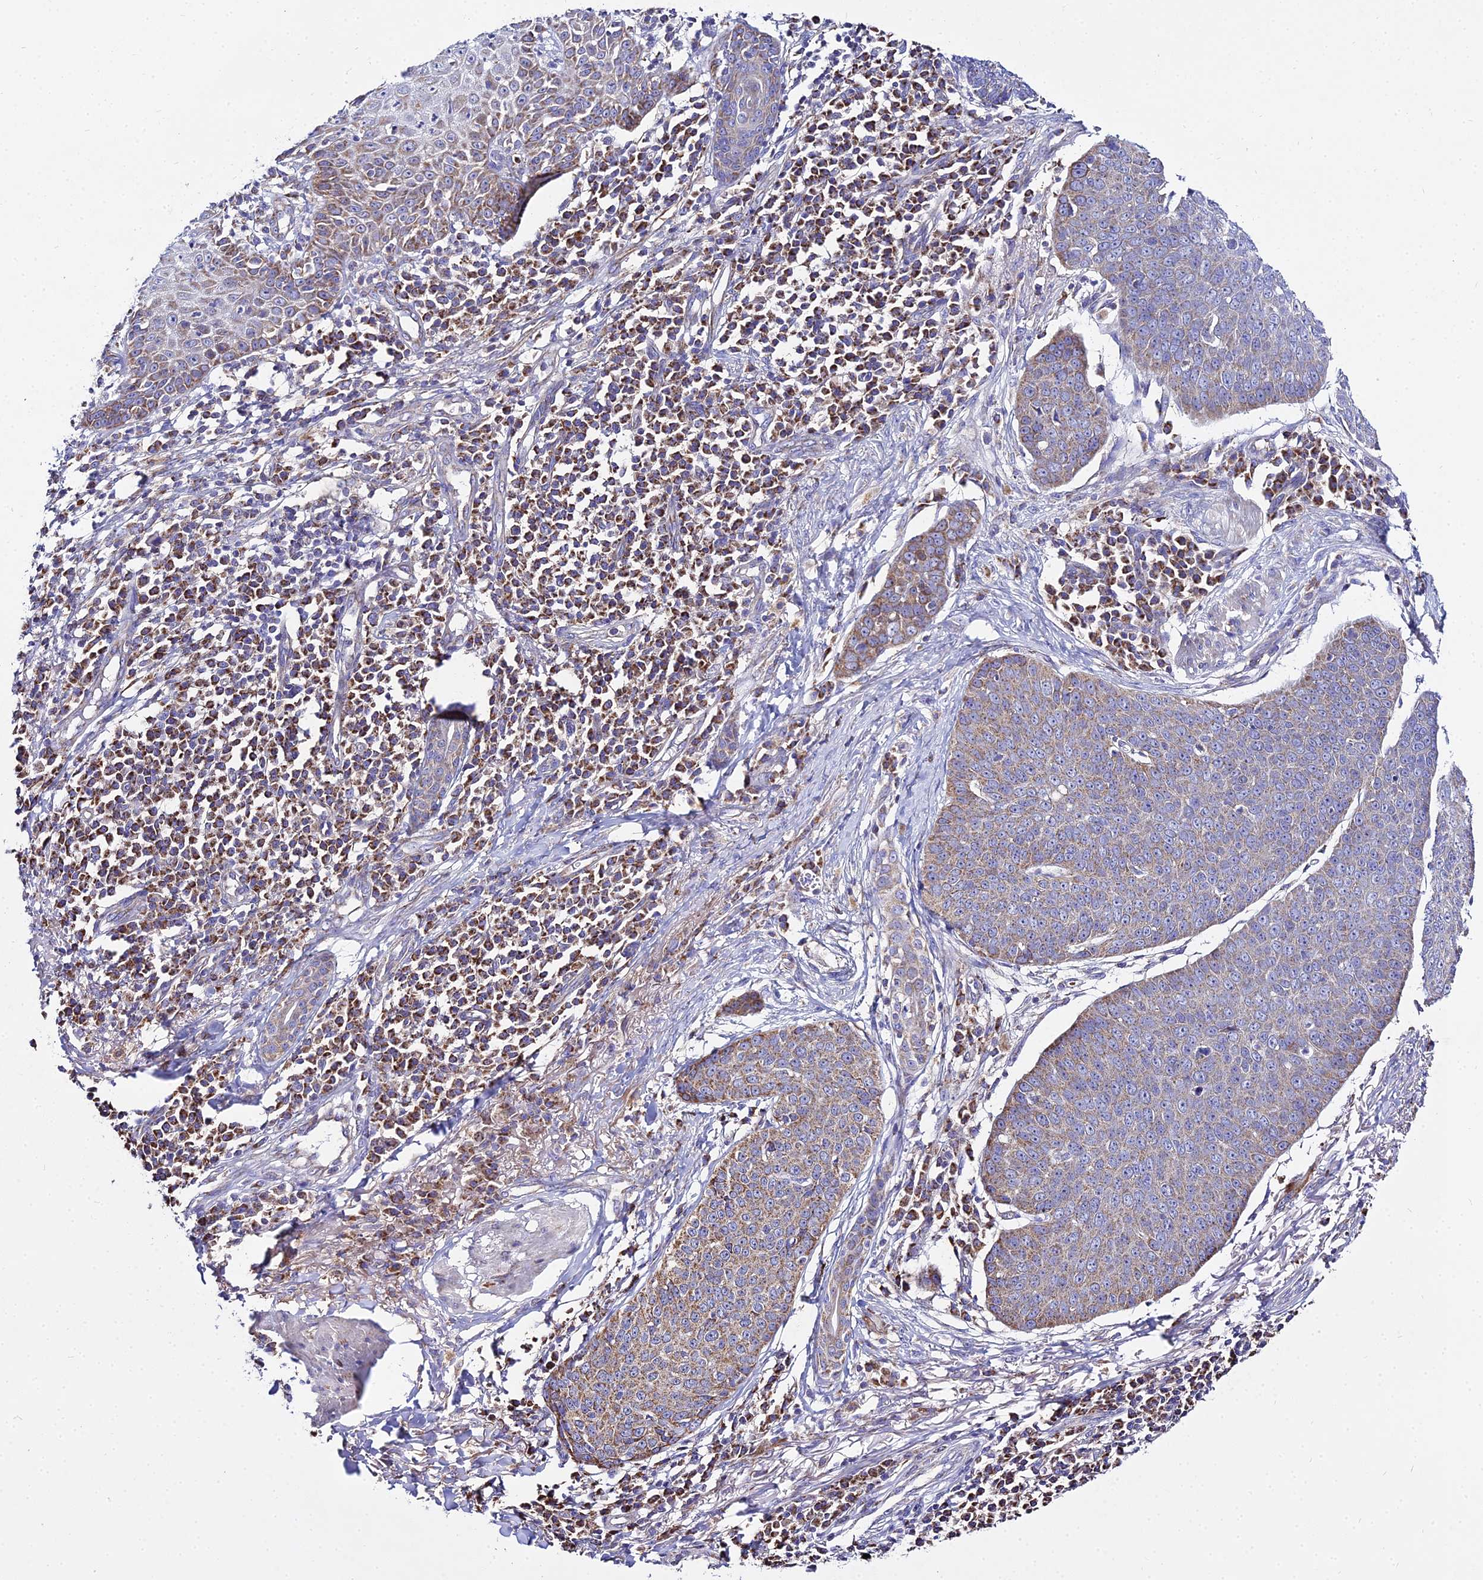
{"staining": {"intensity": "weak", "quantity": "25%-75%", "location": "cytoplasmic/membranous"}, "tissue": "skin cancer", "cell_type": "Tumor cells", "image_type": "cancer", "snomed": [{"axis": "morphology", "description": "Squamous cell carcinoma, NOS"}, {"axis": "topography", "description": "Skin"}], "caption": "High-magnification brightfield microscopy of squamous cell carcinoma (skin) stained with DAB (3,3'-diaminobenzidine) (brown) and counterstained with hematoxylin (blue). tumor cells exhibit weak cytoplasmic/membranous staining is seen in approximately25%-75% of cells.", "gene": "TYW5", "patient": {"sex": "male", "age": 71}}